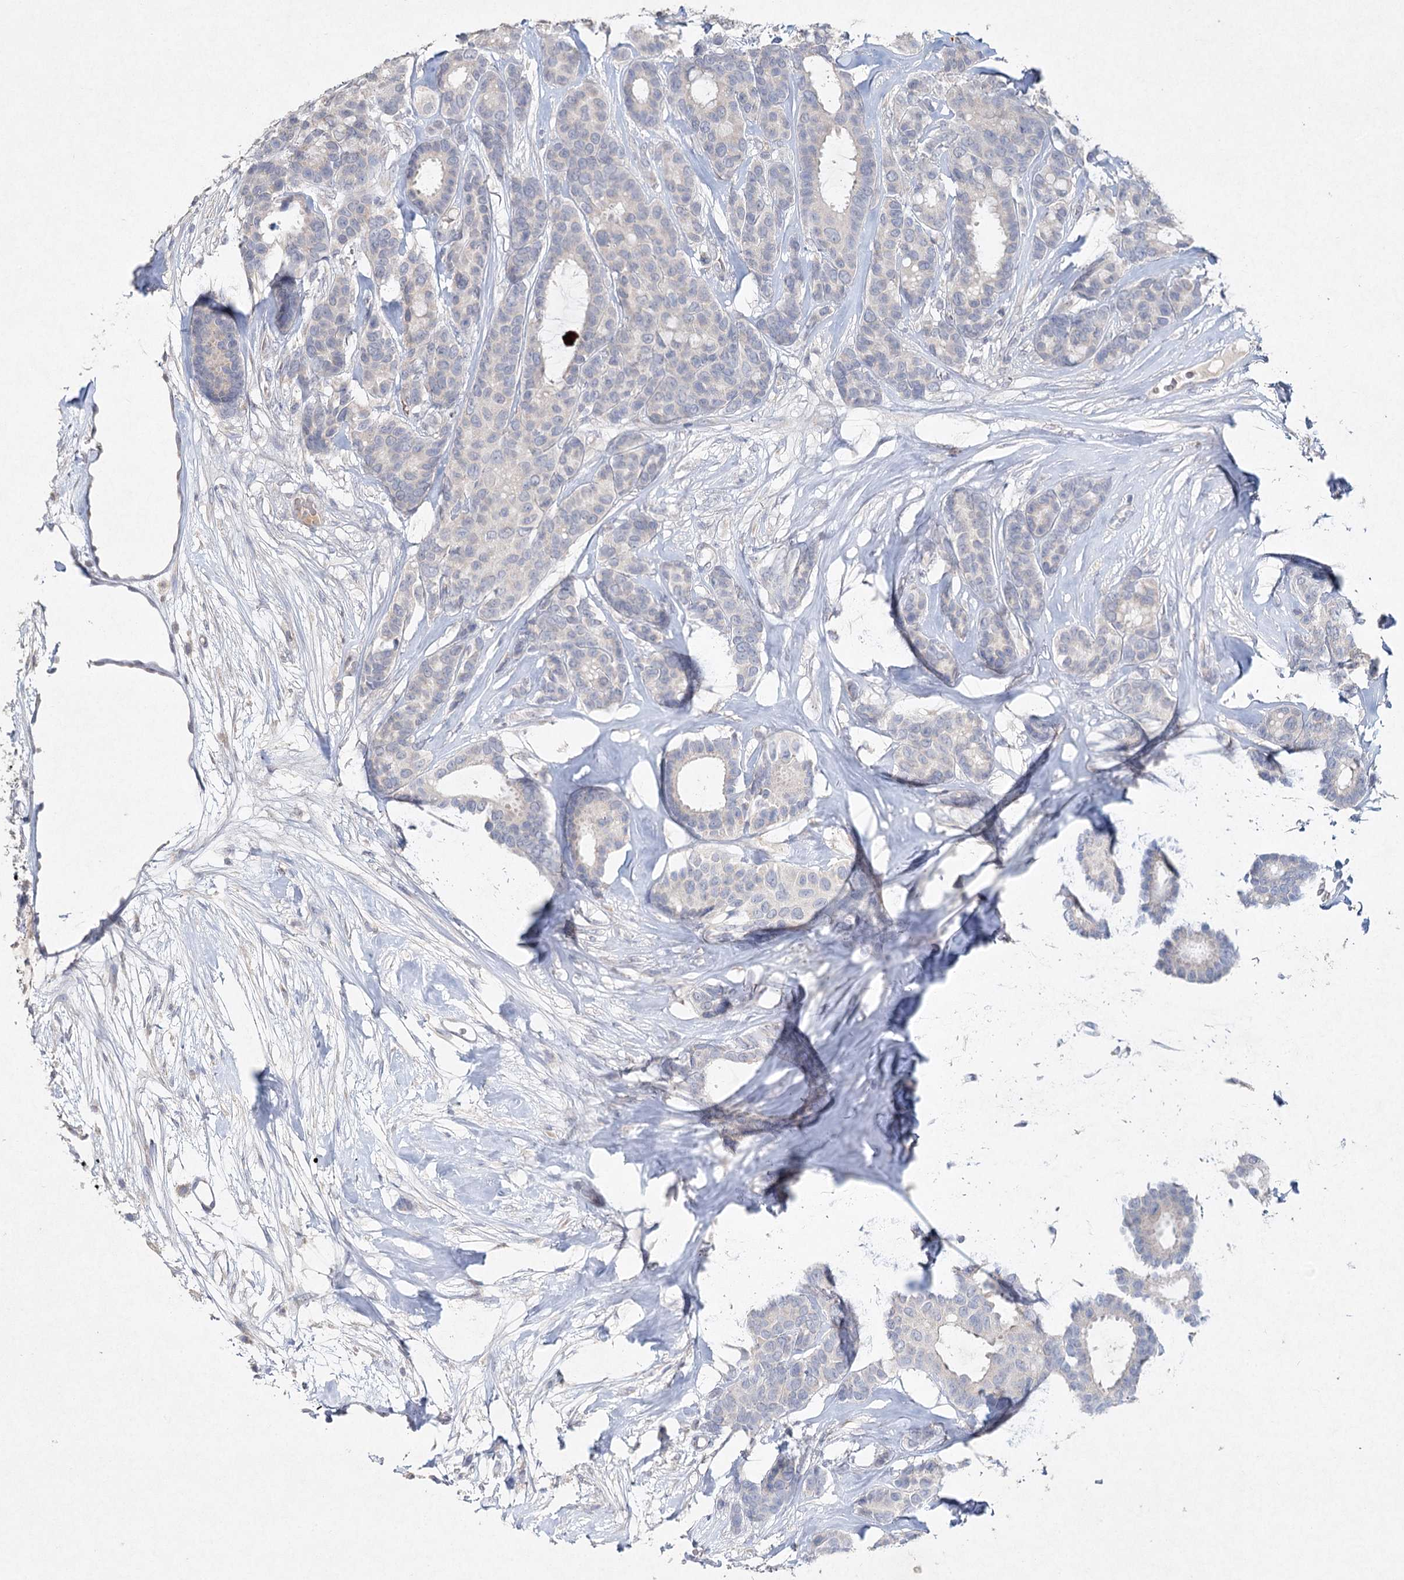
{"staining": {"intensity": "negative", "quantity": "none", "location": "none"}, "tissue": "breast cancer", "cell_type": "Tumor cells", "image_type": "cancer", "snomed": [{"axis": "morphology", "description": "Duct carcinoma"}, {"axis": "topography", "description": "Breast"}], "caption": "Breast infiltrating ductal carcinoma was stained to show a protein in brown. There is no significant positivity in tumor cells. (Immunohistochemistry (ihc), brightfield microscopy, high magnification).", "gene": "RFX6", "patient": {"sex": "female", "age": 87}}